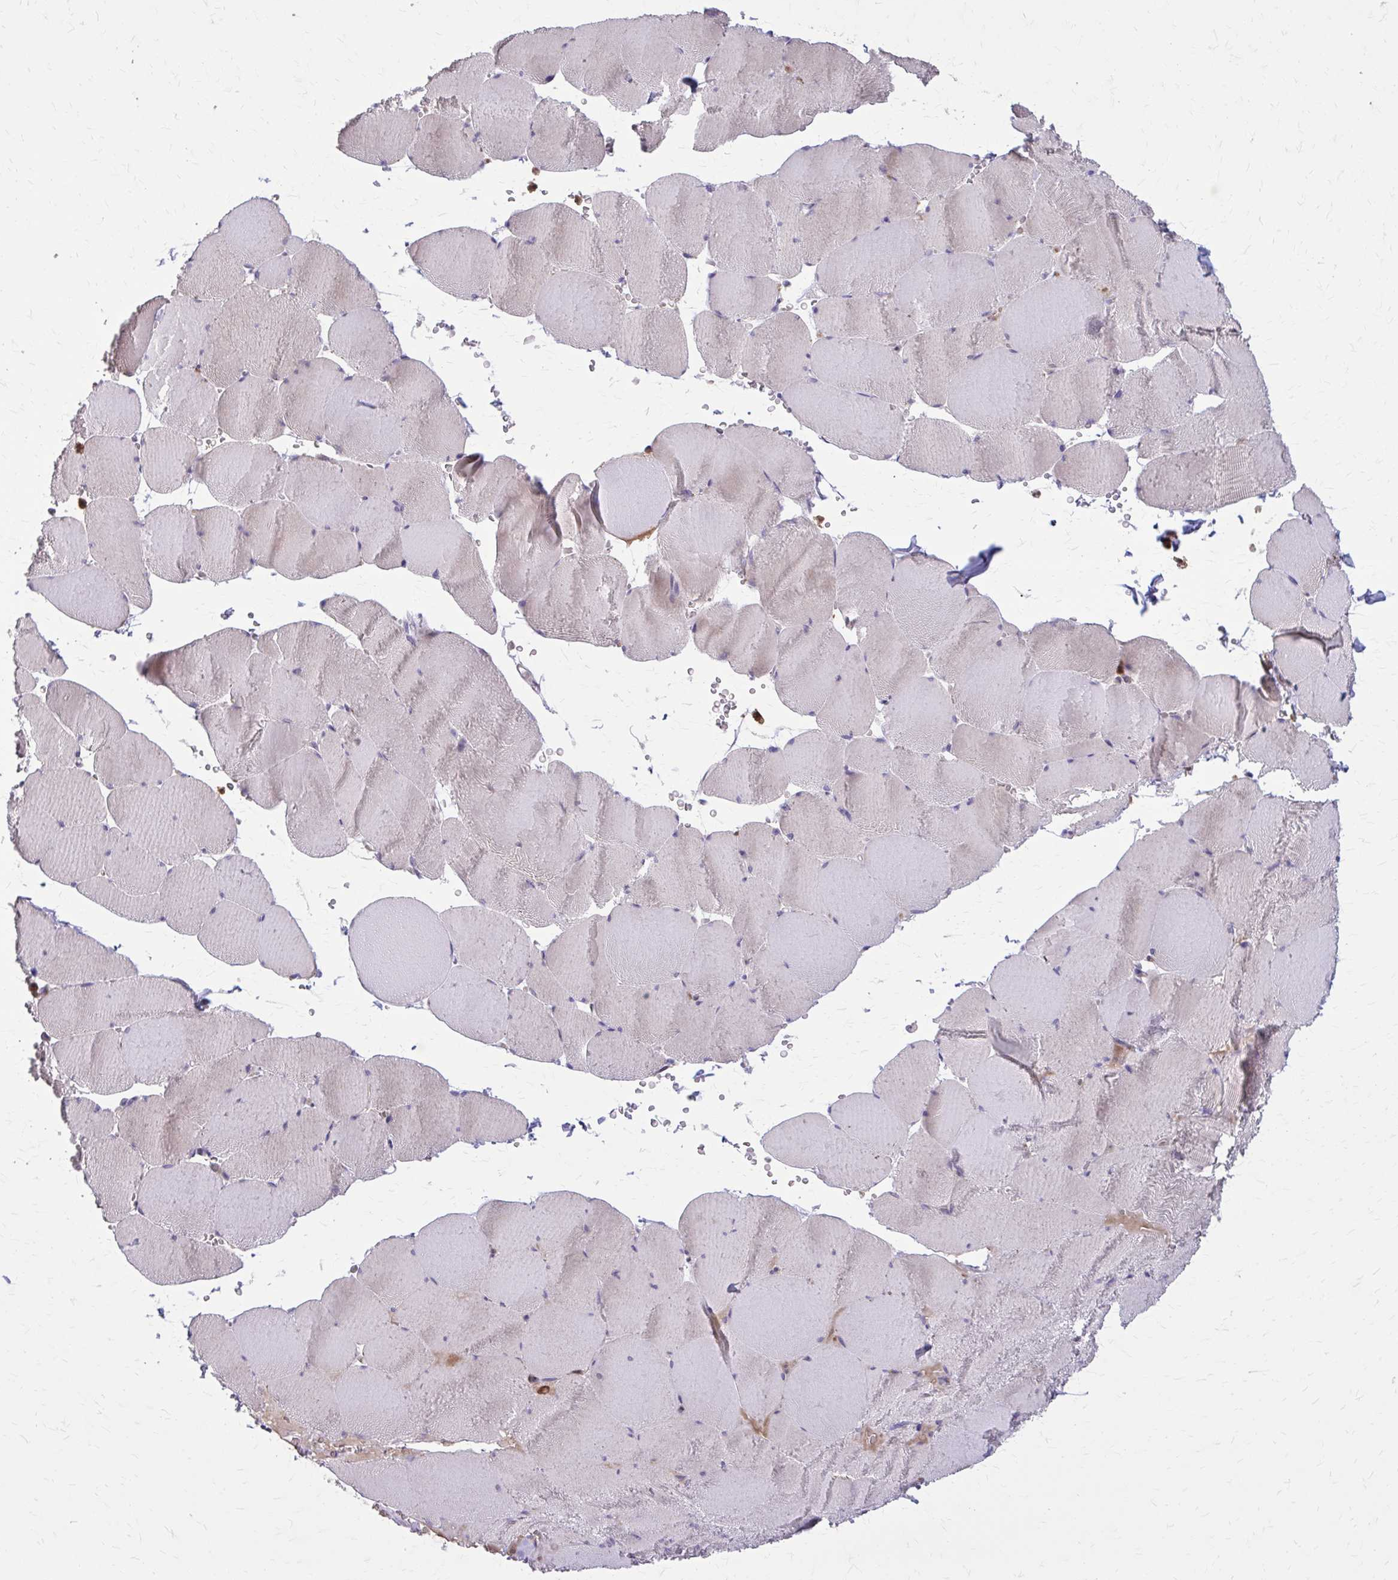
{"staining": {"intensity": "negative", "quantity": "none", "location": "none"}, "tissue": "skeletal muscle", "cell_type": "Myocytes", "image_type": "normal", "snomed": [{"axis": "morphology", "description": "Normal tissue, NOS"}, {"axis": "topography", "description": "Skeletal muscle"}, {"axis": "topography", "description": "Head-Neck"}], "caption": "Immunohistochemistry (IHC) histopathology image of benign skeletal muscle: human skeletal muscle stained with DAB demonstrates no significant protein expression in myocytes.", "gene": "NRBF2", "patient": {"sex": "male", "age": 66}}